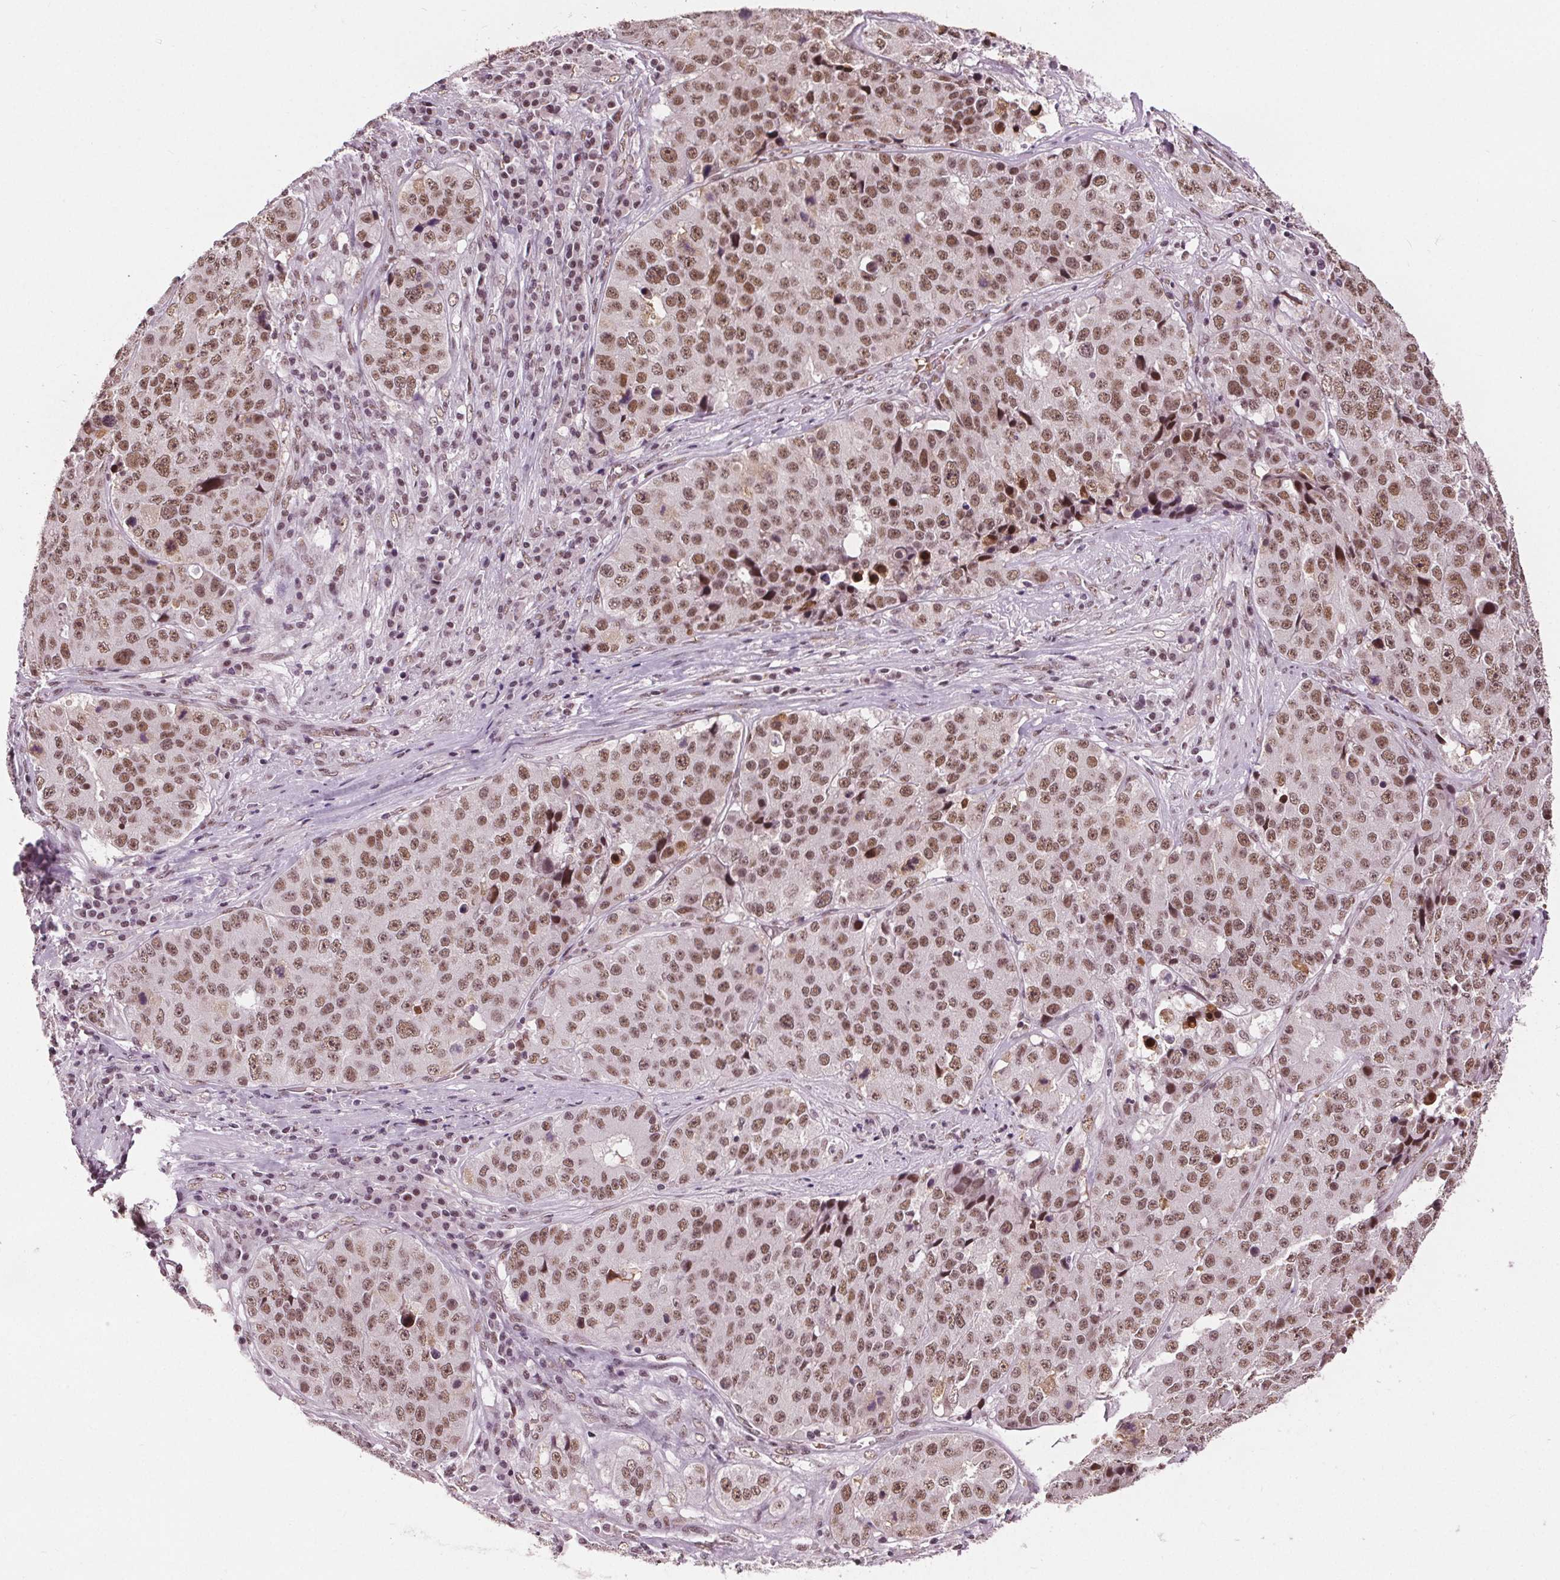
{"staining": {"intensity": "moderate", "quantity": ">75%", "location": "nuclear"}, "tissue": "stomach cancer", "cell_type": "Tumor cells", "image_type": "cancer", "snomed": [{"axis": "morphology", "description": "Adenocarcinoma, NOS"}, {"axis": "topography", "description": "Stomach"}], "caption": "Stomach cancer stained with a brown dye reveals moderate nuclear positive positivity in about >75% of tumor cells.", "gene": "IWS1", "patient": {"sex": "male", "age": 71}}